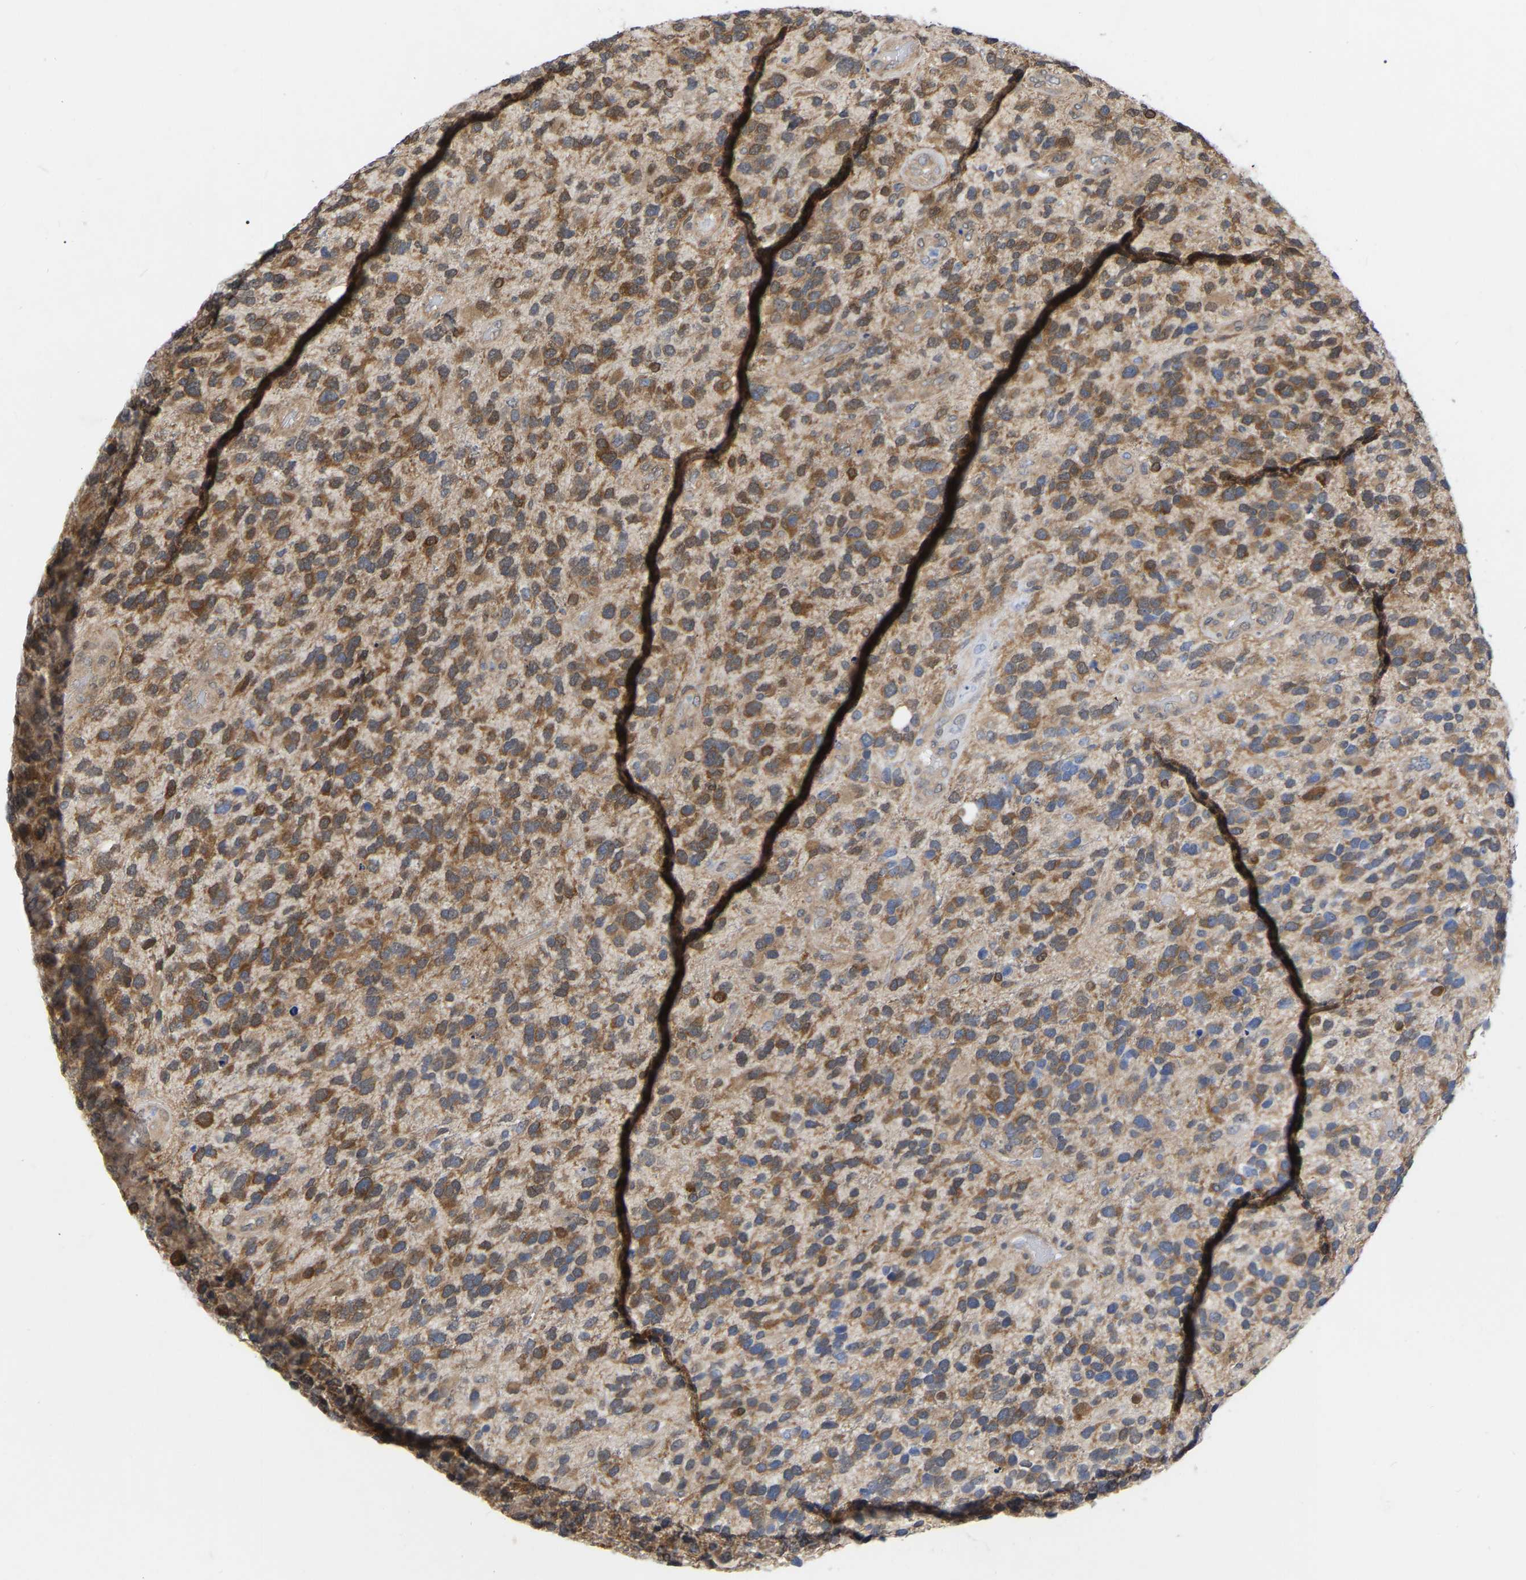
{"staining": {"intensity": "moderate", "quantity": ">75%", "location": "cytoplasmic/membranous"}, "tissue": "glioma", "cell_type": "Tumor cells", "image_type": "cancer", "snomed": [{"axis": "morphology", "description": "Glioma, malignant, High grade"}, {"axis": "topography", "description": "Brain"}], "caption": "Tumor cells demonstrate medium levels of moderate cytoplasmic/membranous expression in approximately >75% of cells in human malignant glioma (high-grade).", "gene": "UBE4B", "patient": {"sex": "female", "age": 58}}